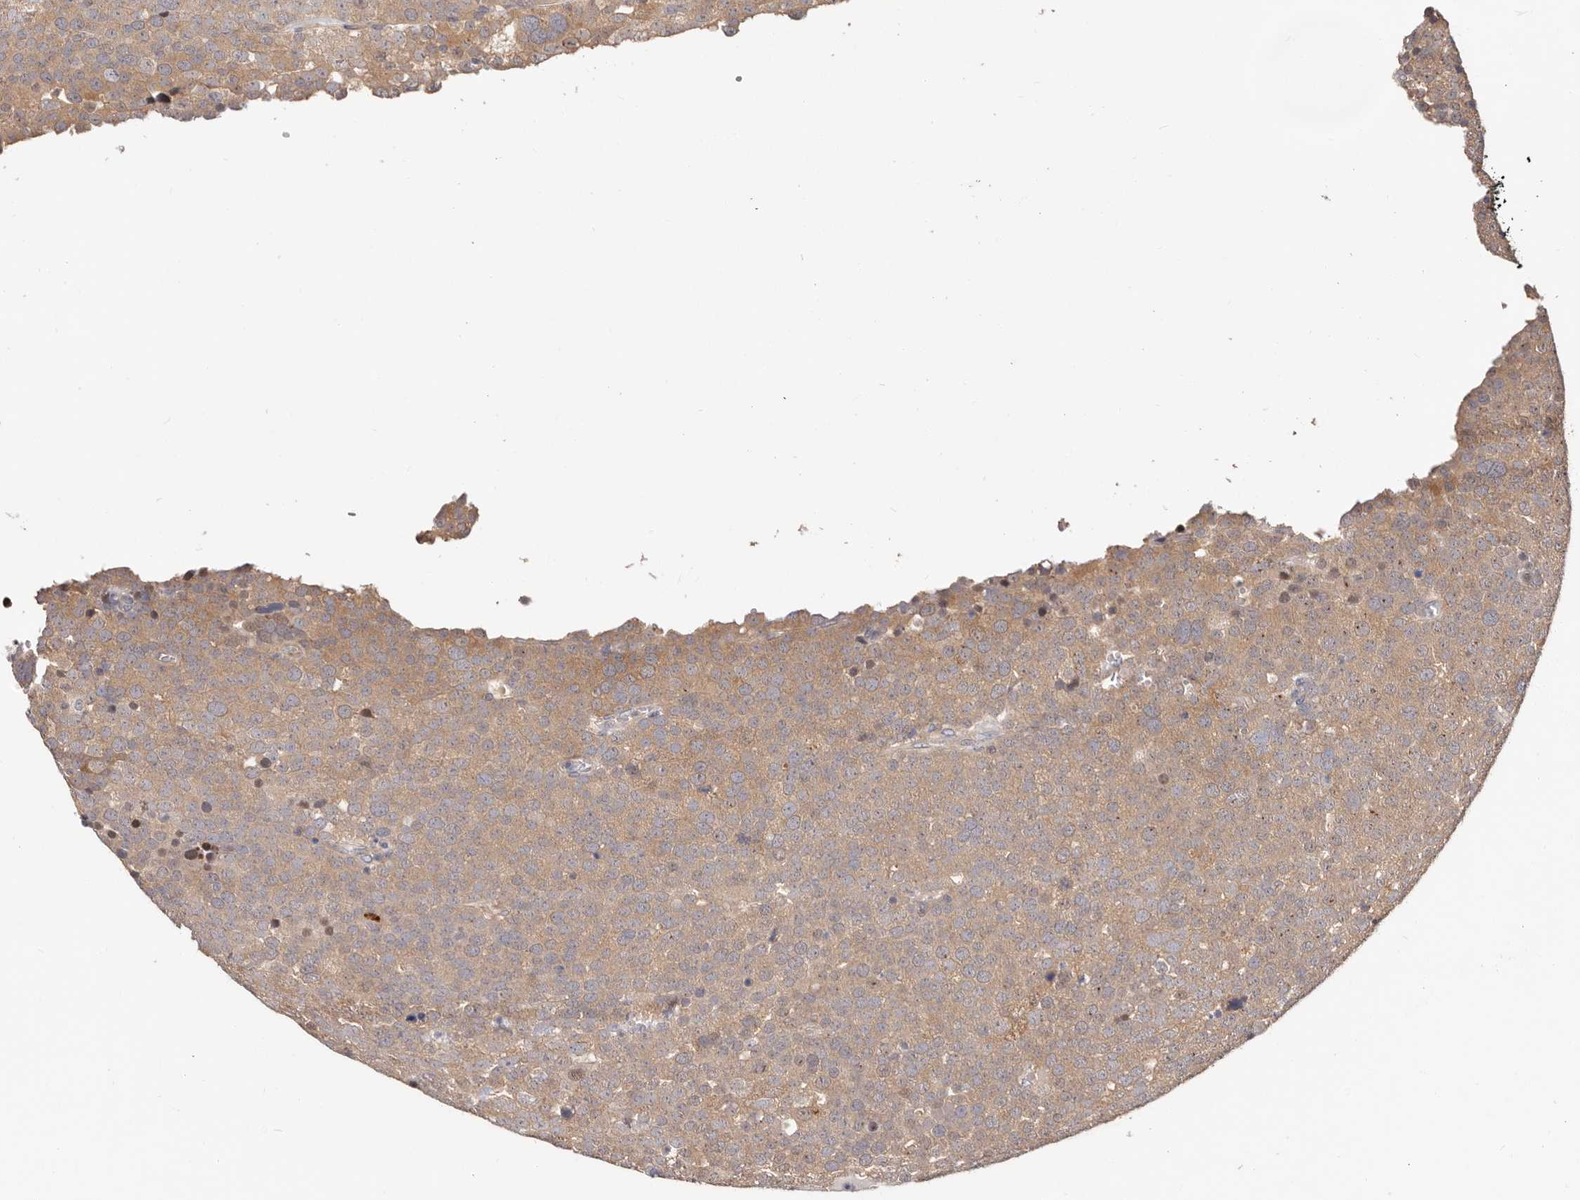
{"staining": {"intensity": "moderate", "quantity": ">75%", "location": "cytoplasmic/membranous"}, "tissue": "testis cancer", "cell_type": "Tumor cells", "image_type": "cancer", "snomed": [{"axis": "morphology", "description": "Seminoma, NOS"}, {"axis": "topography", "description": "Testis"}], "caption": "Brown immunohistochemical staining in testis cancer (seminoma) shows moderate cytoplasmic/membranous expression in about >75% of tumor cells. The protein is shown in brown color, while the nuclei are stained blue.", "gene": "USP33", "patient": {"sex": "male", "age": 71}}